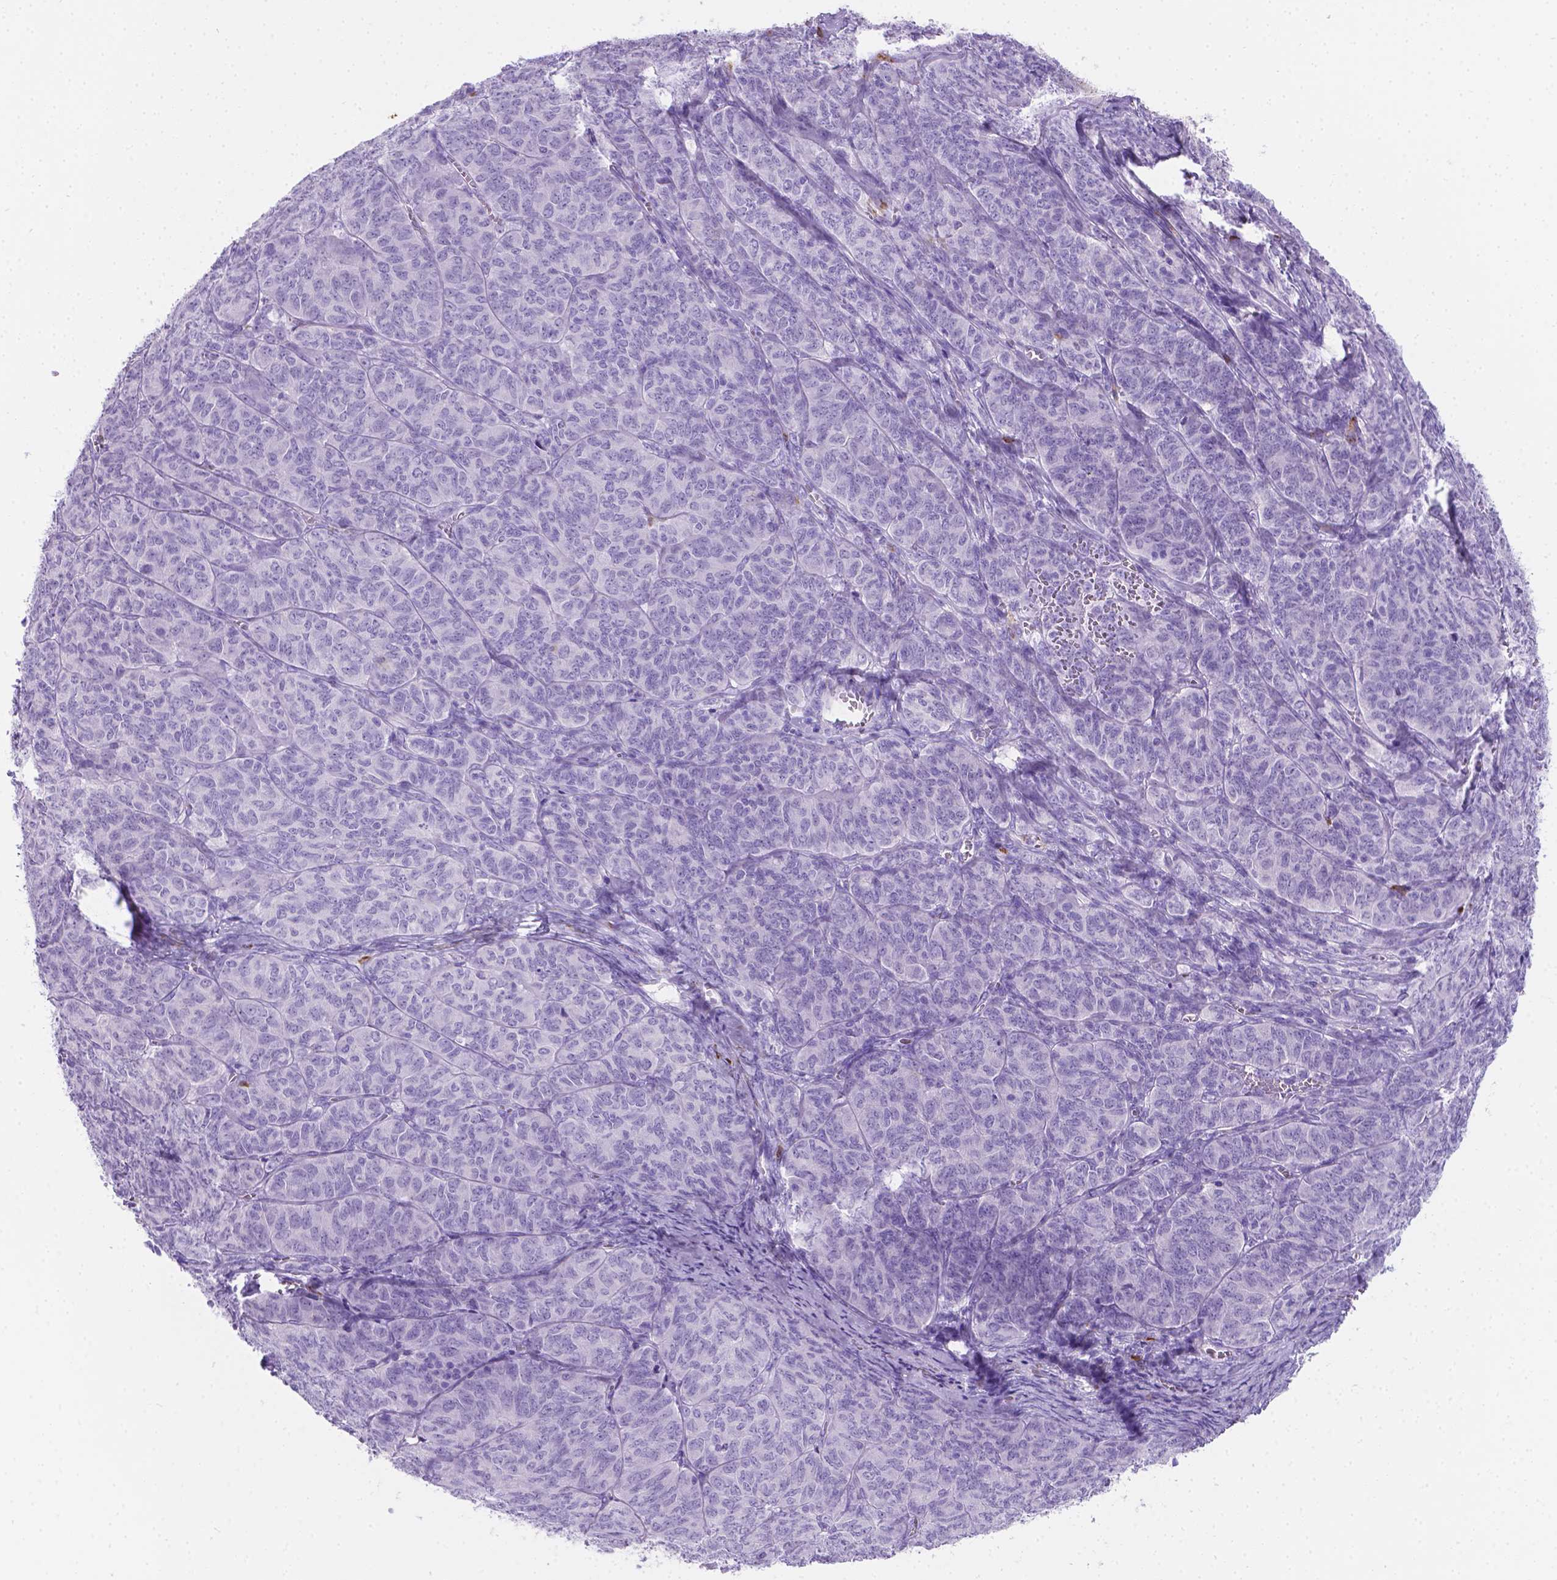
{"staining": {"intensity": "negative", "quantity": "none", "location": "none"}, "tissue": "ovarian cancer", "cell_type": "Tumor cells", "image_type": "cancer", "snomed": [{"axis": "morphology", "description": "Carcinoma, endometroid"}, {"axis": "topography", "description": "Ovary"}], "caption": "Tumor cells are negative for protein expression in human ovarian endometroid carcinoma. The staining is performed using DAB brown chromogen with nuclei counter-stained in using hematoxylin.", "gene": "MACF1", "patient": {"sex": "female", "age": 80}}